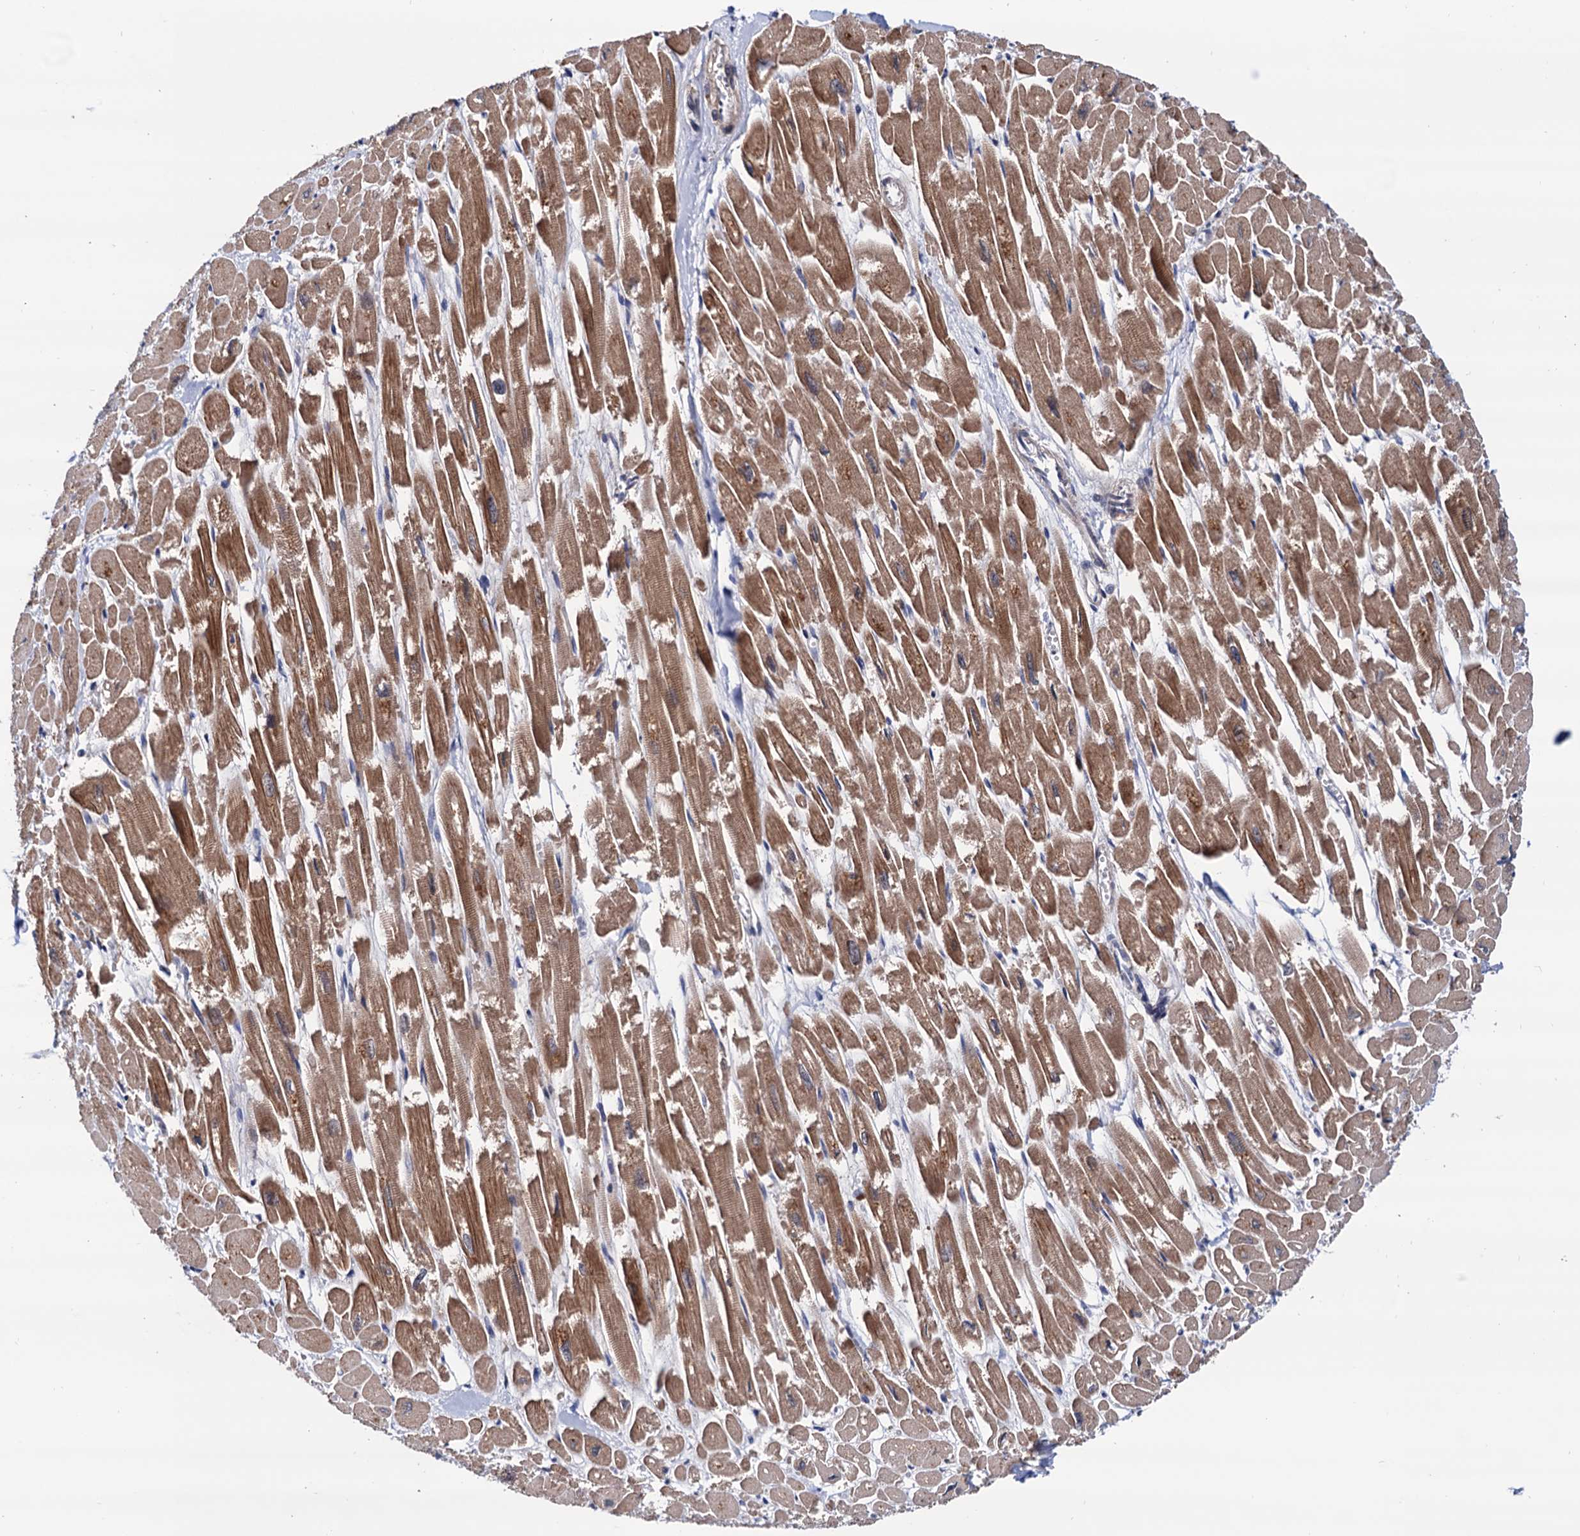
{"staining": {"intensity": "moderate", "quantity": ">75%", "location": "cytoplasmic/membranous"}, "tissue": "heart muscle", "cell_type": "Cardiomyocytes", "image_type": "normal", "snomed": [{"axis": "morphology", "description": "Normal tissue, NOS"}, {"axis": "topography", "description": "Heart"}], "caption": "Immunohistochemical staining of normal human heart muscle demonstrates medium levels of moderate cytoplasmic/membranous staining in approximately >75% of cardiomyocytes.", "gene": "RNASEH2B", "patient": {"sex": "male", "age": 54}}